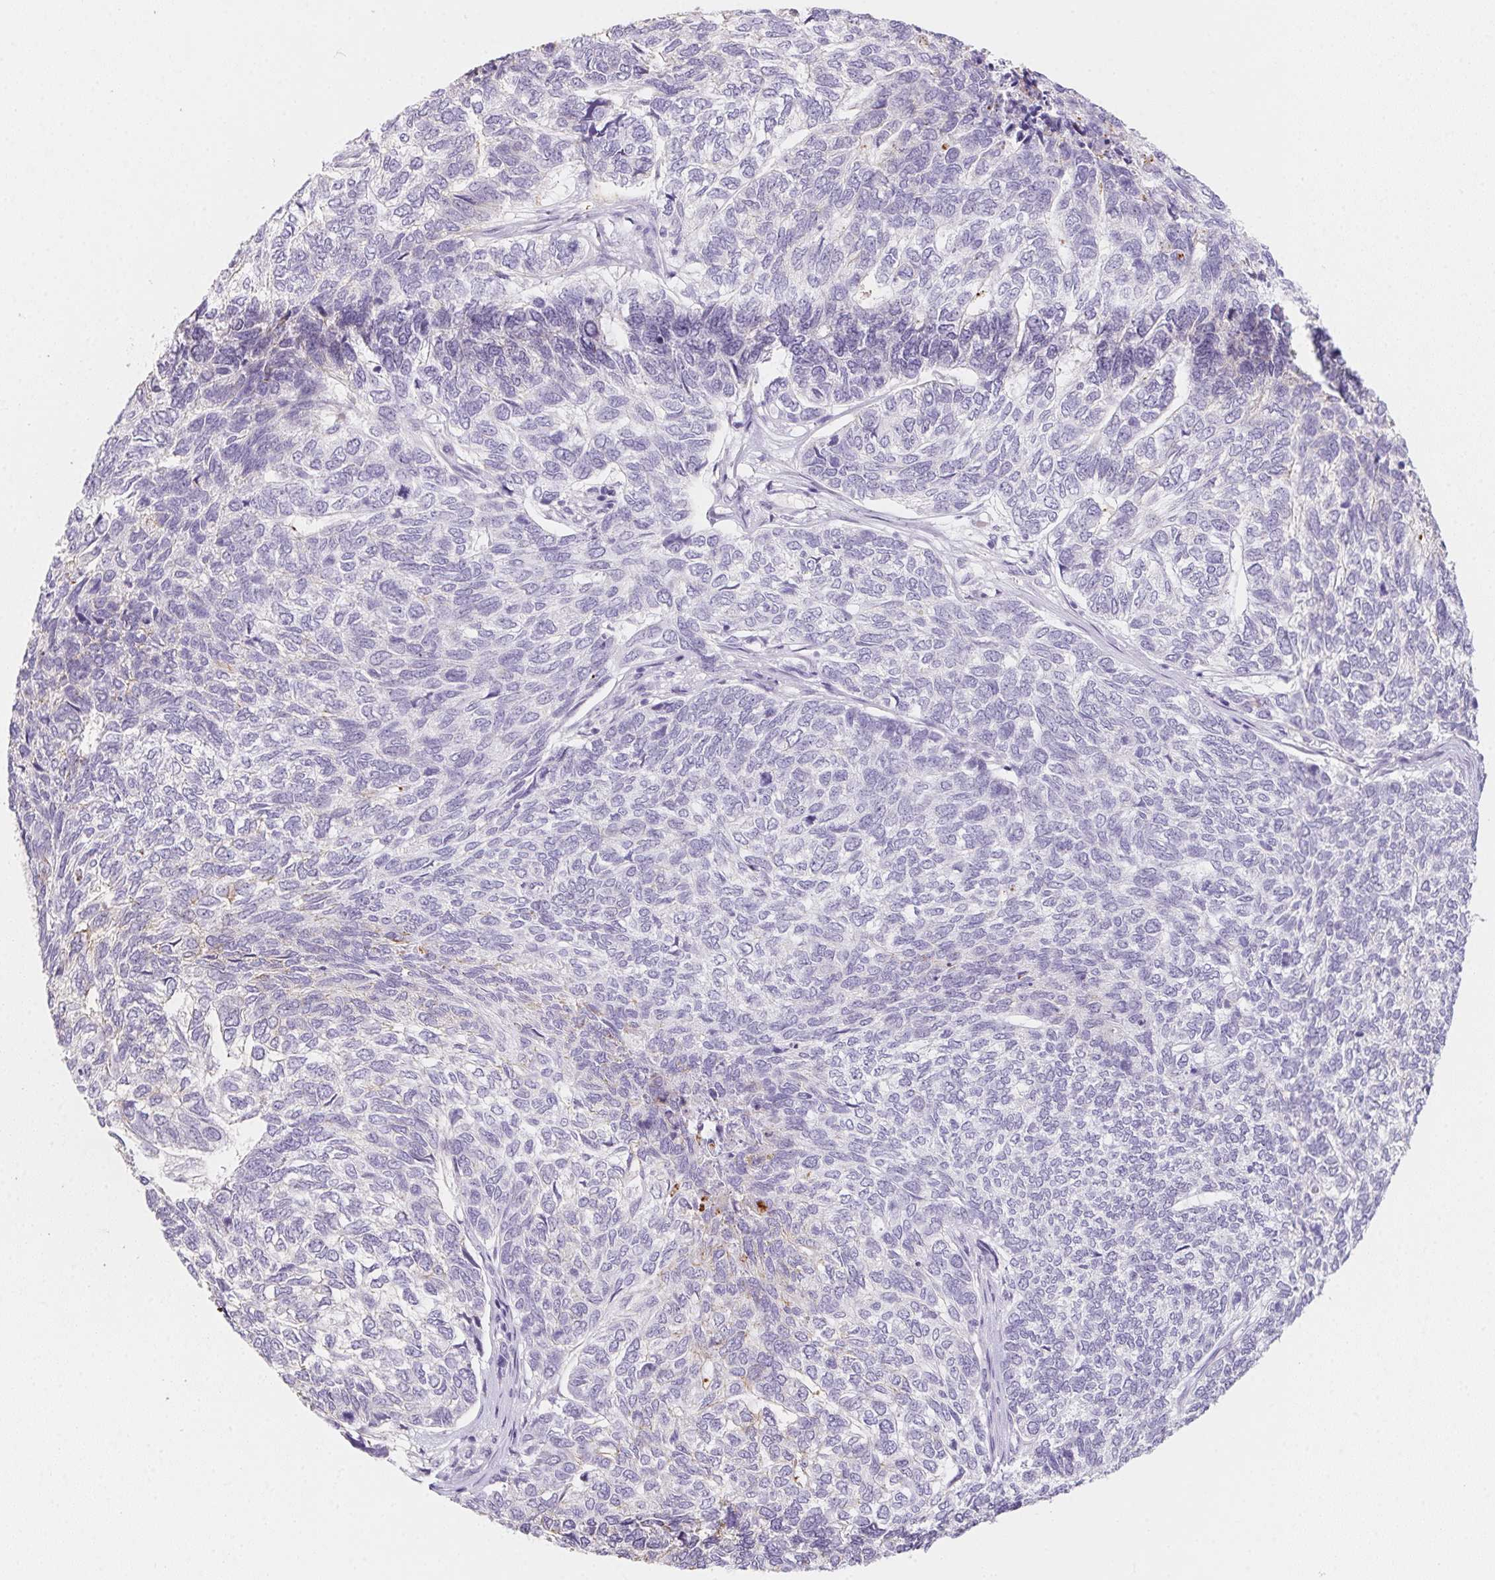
{"staining": {"intensity": "negative", "quantity": "none", "location": "none"}, "tissue": "skin cancer", "cell_type": "Tumor cells", "image_type": "cancer", "snomed": [{"axis": "morphology", "description": "Basal cell carcinoma"}, {"axis": "topography", "description": "Skin"}], "caption": "Tumor cells show no significant positivity in skin cancer (basal cell carcinoma).", "gene": "MYL4", "patient": {"sex": "female", "age": 65}}